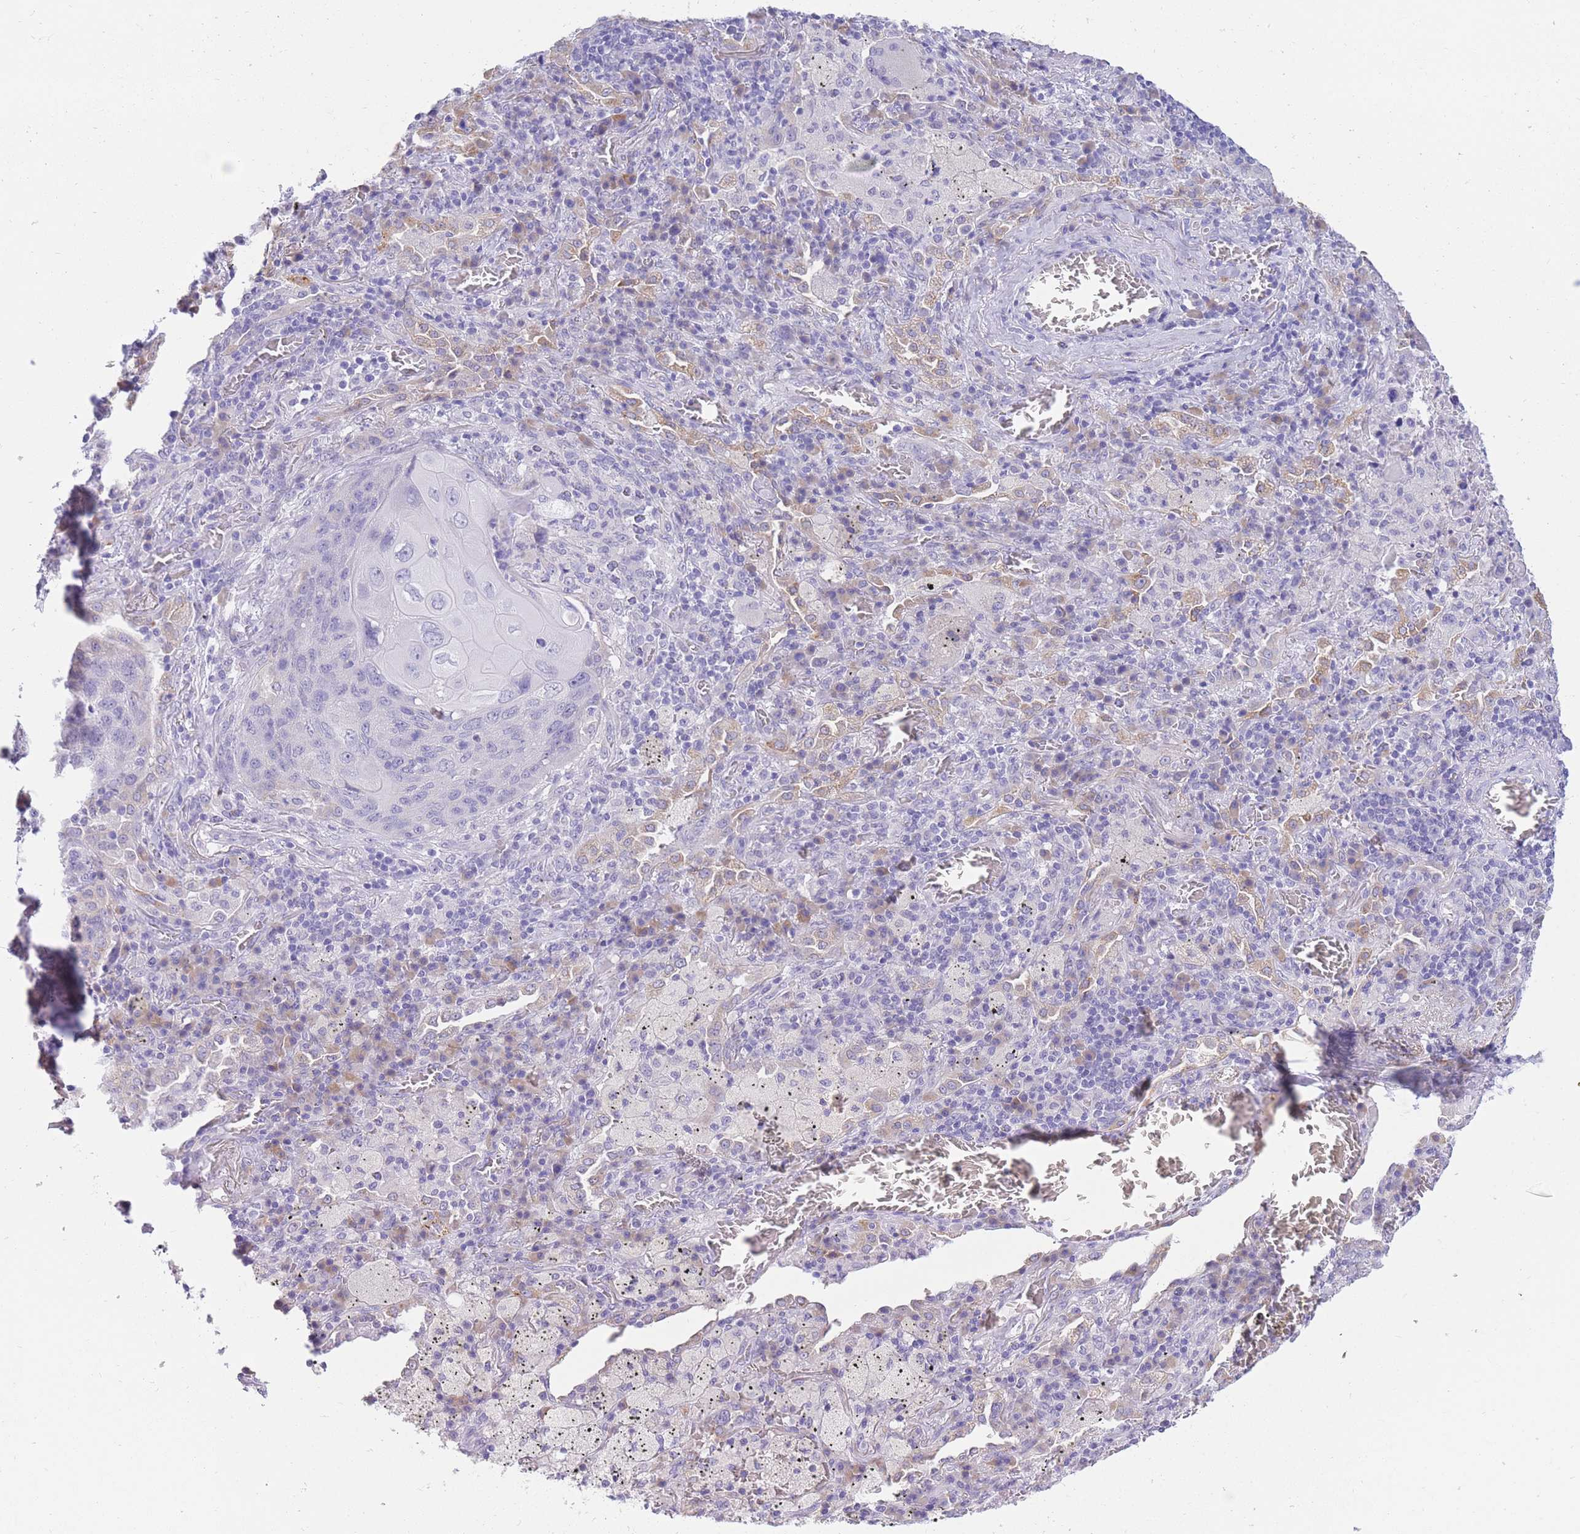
{"staining": {"intensity": "negative", "quantity": "none", "location": "none"}, "tissue": "lung cancer", "cell_type": "Tumor cells", "image_type": "cancer", "snomed": [{"axis": "morphology", "description": "Squamous cell carcinoma, NOS"}, {"axis": "topography", "description": "Lung"}], "caption": "There is no significant positivity in tumor cells of lung cancer.", "gene": "SSUH2", "patient": {"sex": "female", "age": 63}}